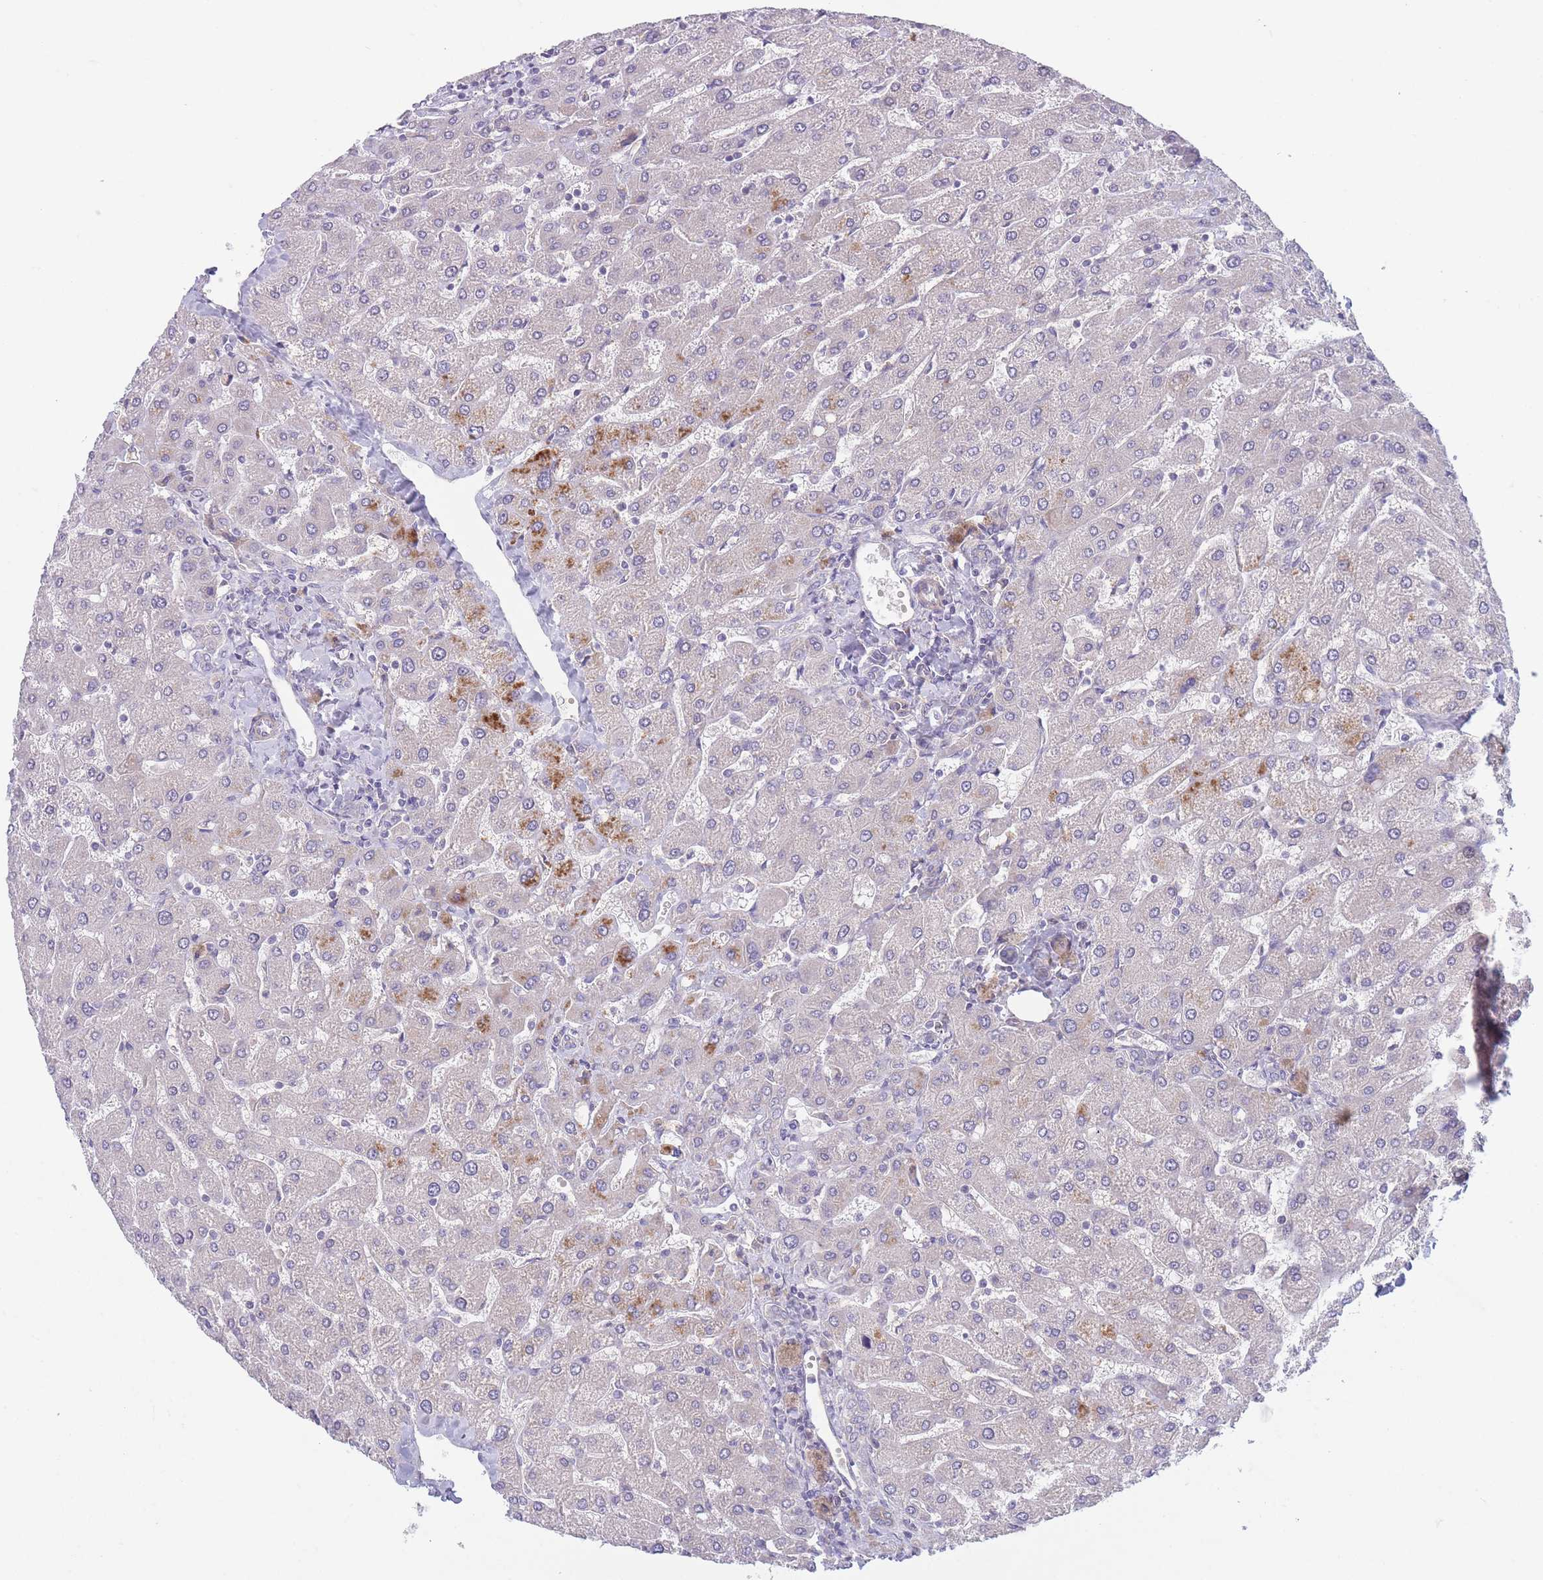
{"staining": {"intensity": "negative", "quantity": "none", "location": "none"}, "tissue": "liver", "cell_type": "Cholangiocytes", "image_type": "normal", "snomed": [{"axis": "morphology", "description": "Normal tissue, NOS"}, {"axis": "topography", "description": "Liver"}], "caption": "Liver stained for a protein using immunohistochemistry (IHC) demonstrates no staining cholangiocytes.", "gene": "PNPLA5", "patient": {"sex": "male", "age": 55}}